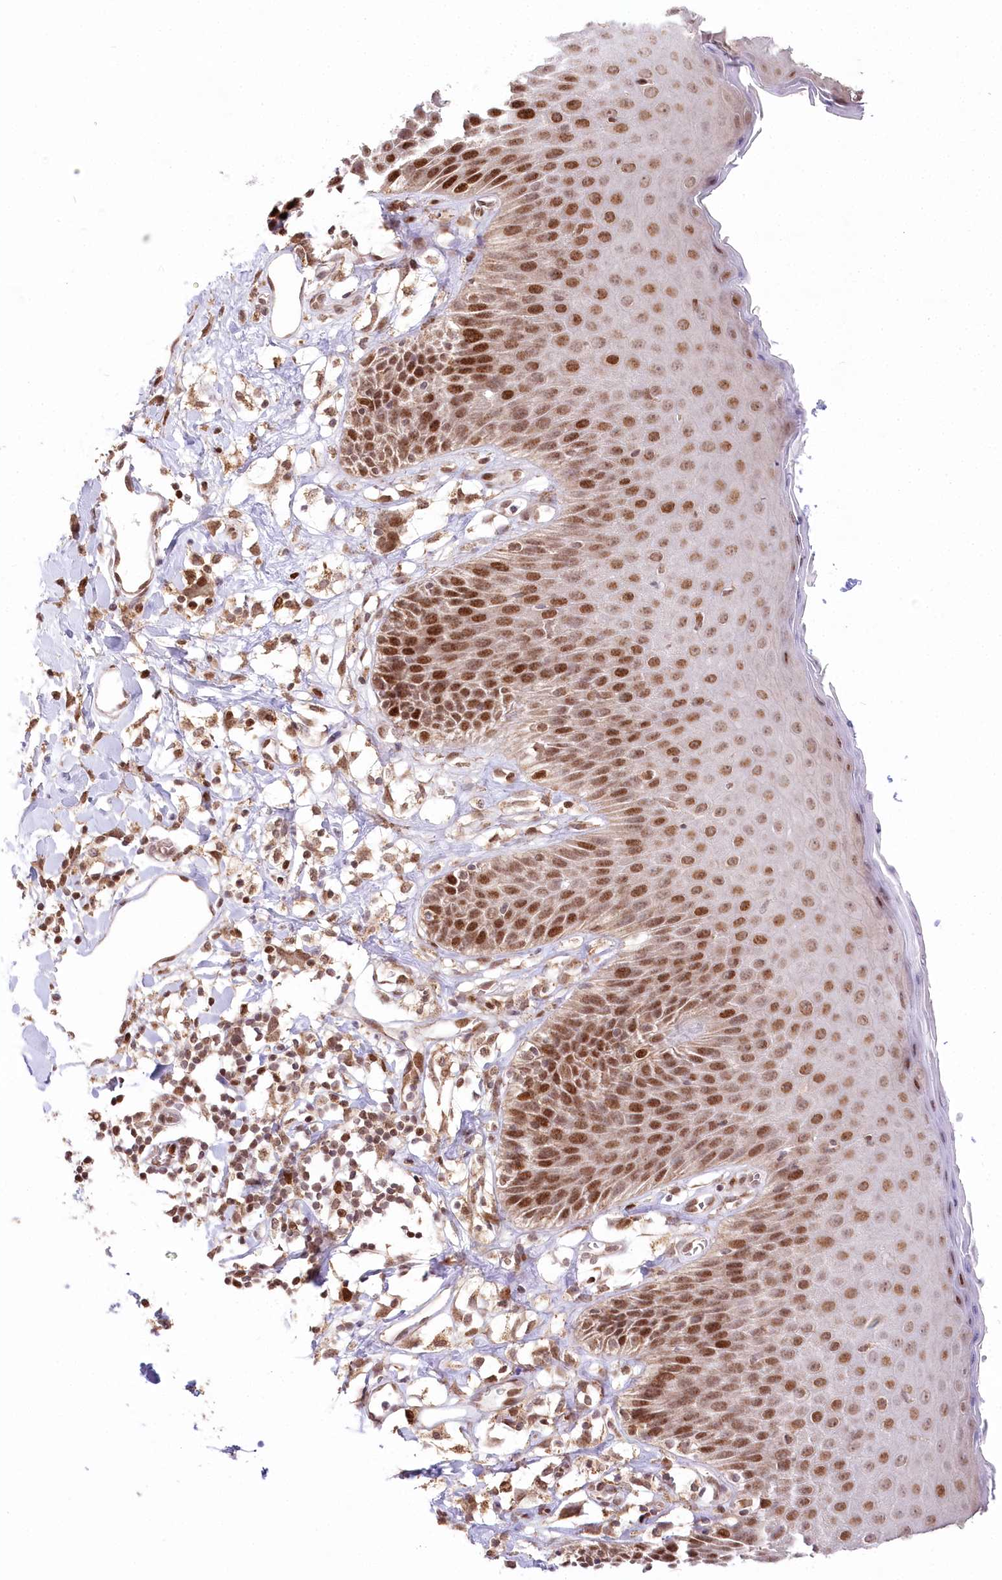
{"staining": {"intensity": "strong", "quantity": "25%-75%", "location": "nuclear"}, "tissue": "skin", "cell_type": "Epidermal cells", "image_type": "normal", "snomed": [{"axis": "morphology", "description": "Normal tissue, NOS"}, {"axis": "topography", "description": "Vulva"}], "caption": "A high amount of strong nuclear expression is appreciated in about 25%-75% of epidermal cells in unremarkable skin.", "gene": "PYURF", "patient": {"sex": "female", "age": 68}}